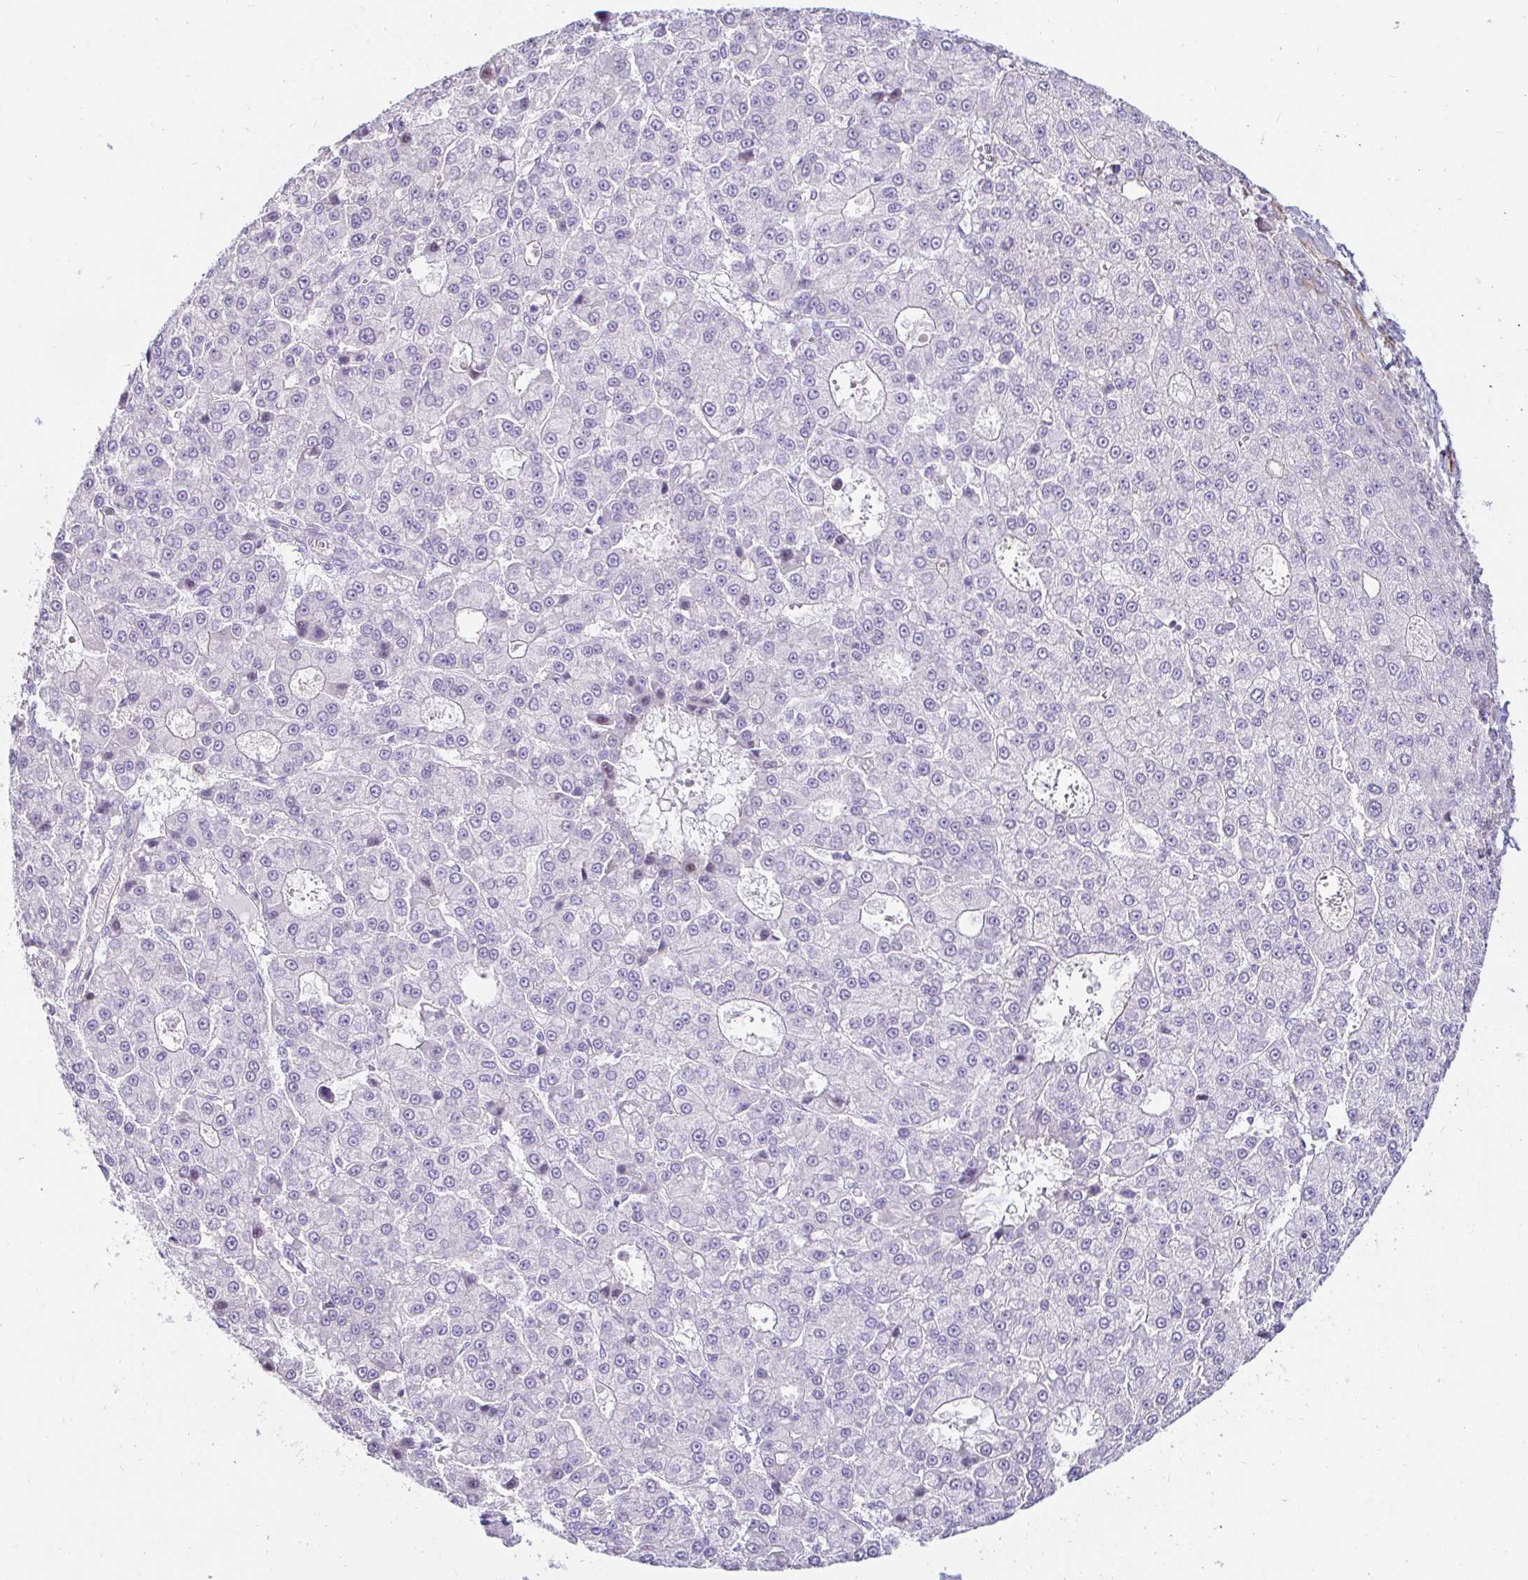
{"staining": {"intensity": "negative", "quantity": "none", "location": "none"}, "tissue": "liver cancer", "cell_type": "Tumor cells", "image_type": "cancer", "snomed": [{"axis": "morphology", "description": "Carcinoma, Hepatocellular, NOS"}, {"axis": "topography", "description": "Liver"}], "caption": "This is a photomicrograph of IHC staining of liver cancer (hepatocellular carcinoma), which shows no staining in tumor cells. (Stains: DAB (3,3'-diaminobenzidine) IHC with hematoxylin counter stain, Microscopy: brightfield microscopy at high magnification).", "gene": "CAPSL", "patient": {"sex": "male", "age": 70}}